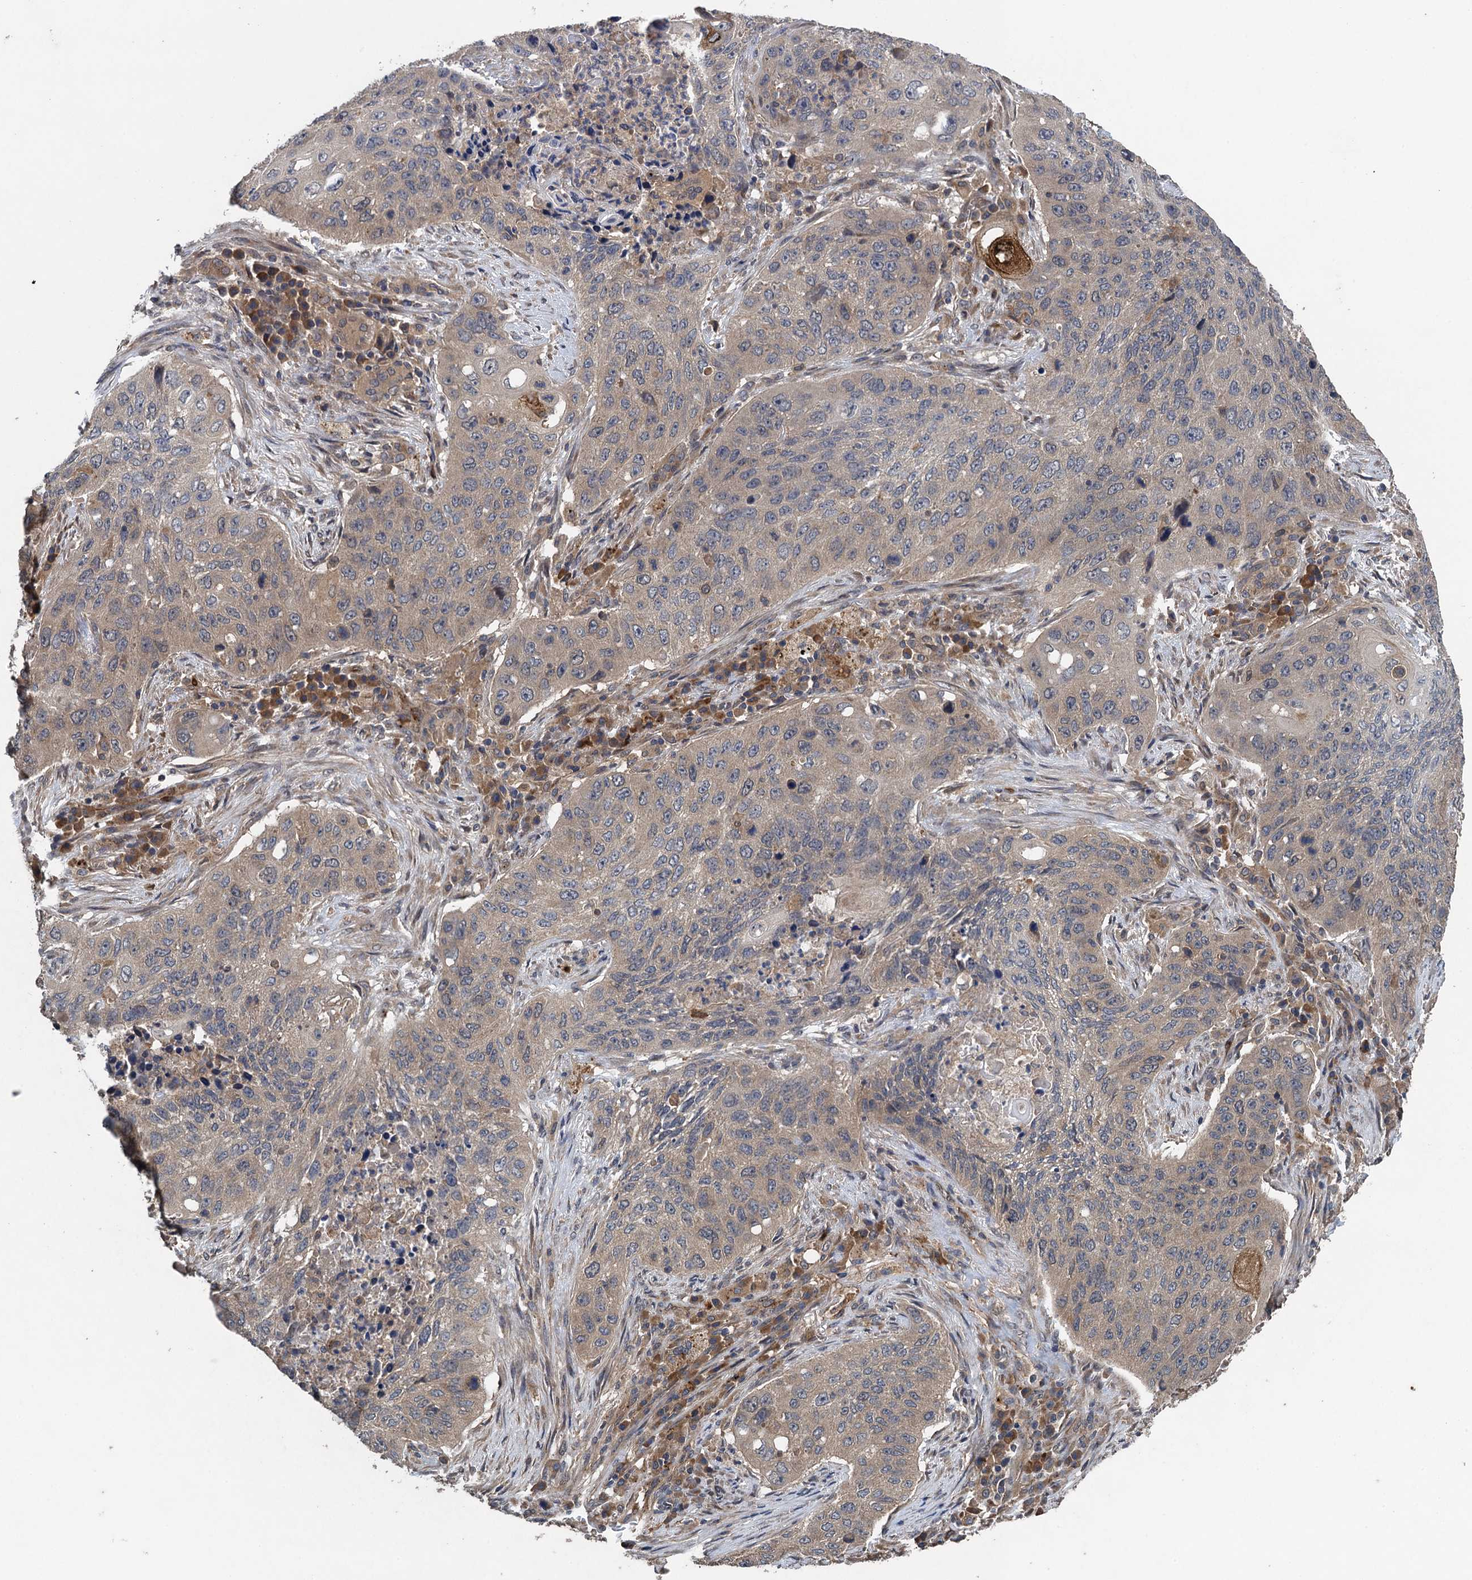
{"staining": {"intensity": "weak", "quantity": "<25%", "location": "cytoplasmic/membranous"}, "tissue": "lung cancer", "cell_type": "Tumor cells", "image_type": "cancer", "snomed": [{"axis": "morphology", "description": "Squamous cell carcinoma, NOS"}, {"axis": "topography", "description": "Lung"}], "caption": "This is a histopathology image of IHC staining of lung cancer (squamous cell carcinoma), which shows no staining in tumor cells.", "gene": "CNTN5", "patient": {"sex": "female", "age": 63}}